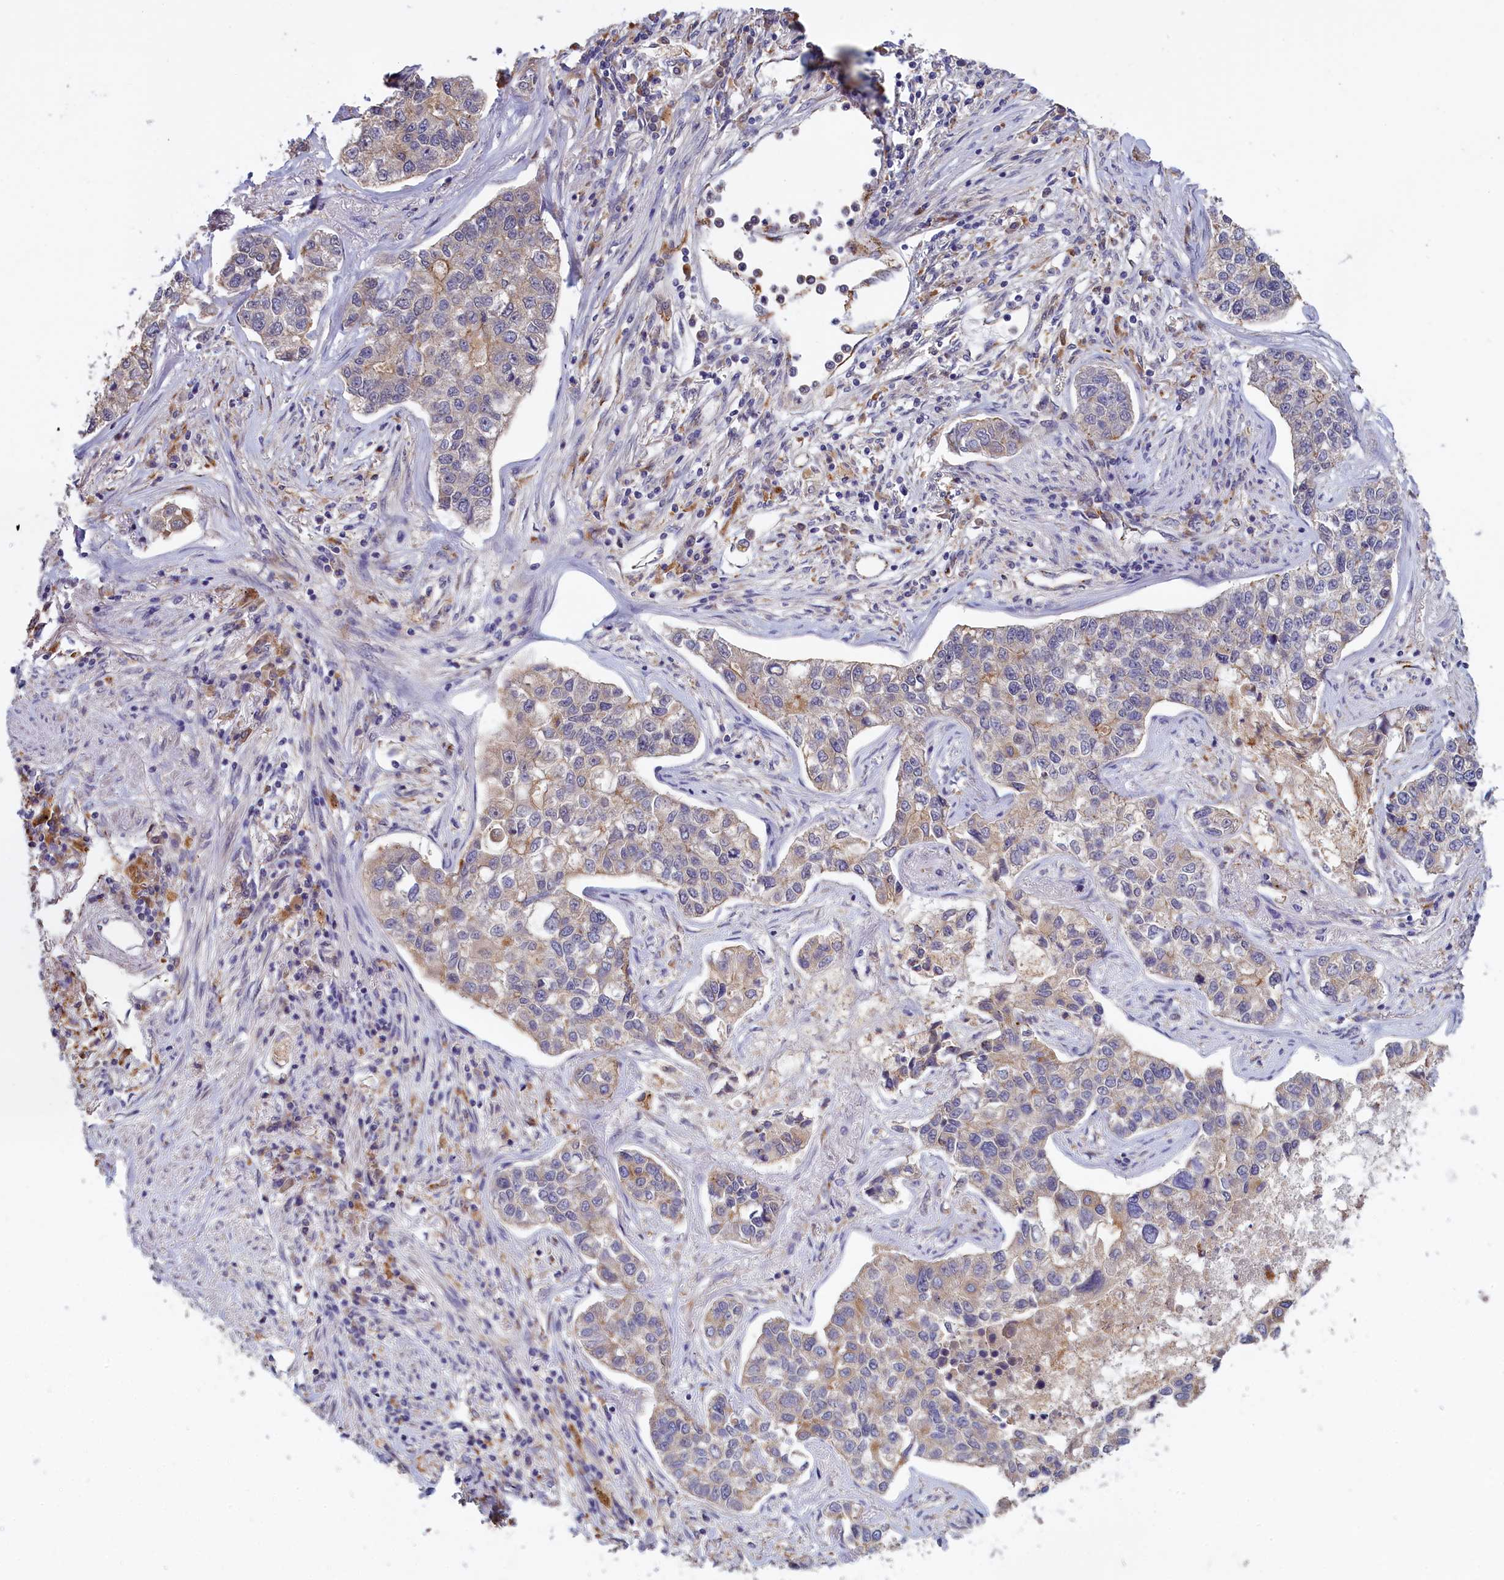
{"staining": {"intensity": "weak", "quantity": "<25%", "location": "cytoplasmic/membranous"}, "tissue": "lung cancer", "cell_type": "Tumor cells", "image_type": "cancer", "snomed": [{"axis": "morphology", "description": "Adenocarcinoma, NOS"}, {"axis": "topography", "description": "Lung"}], "caption": "Immunohistochemistry of adenocarcinoma (lung) demonstrates no staining in tumor cells.", "gene": "COL19A1", "patient": {"sex": "male", "age": 49}}